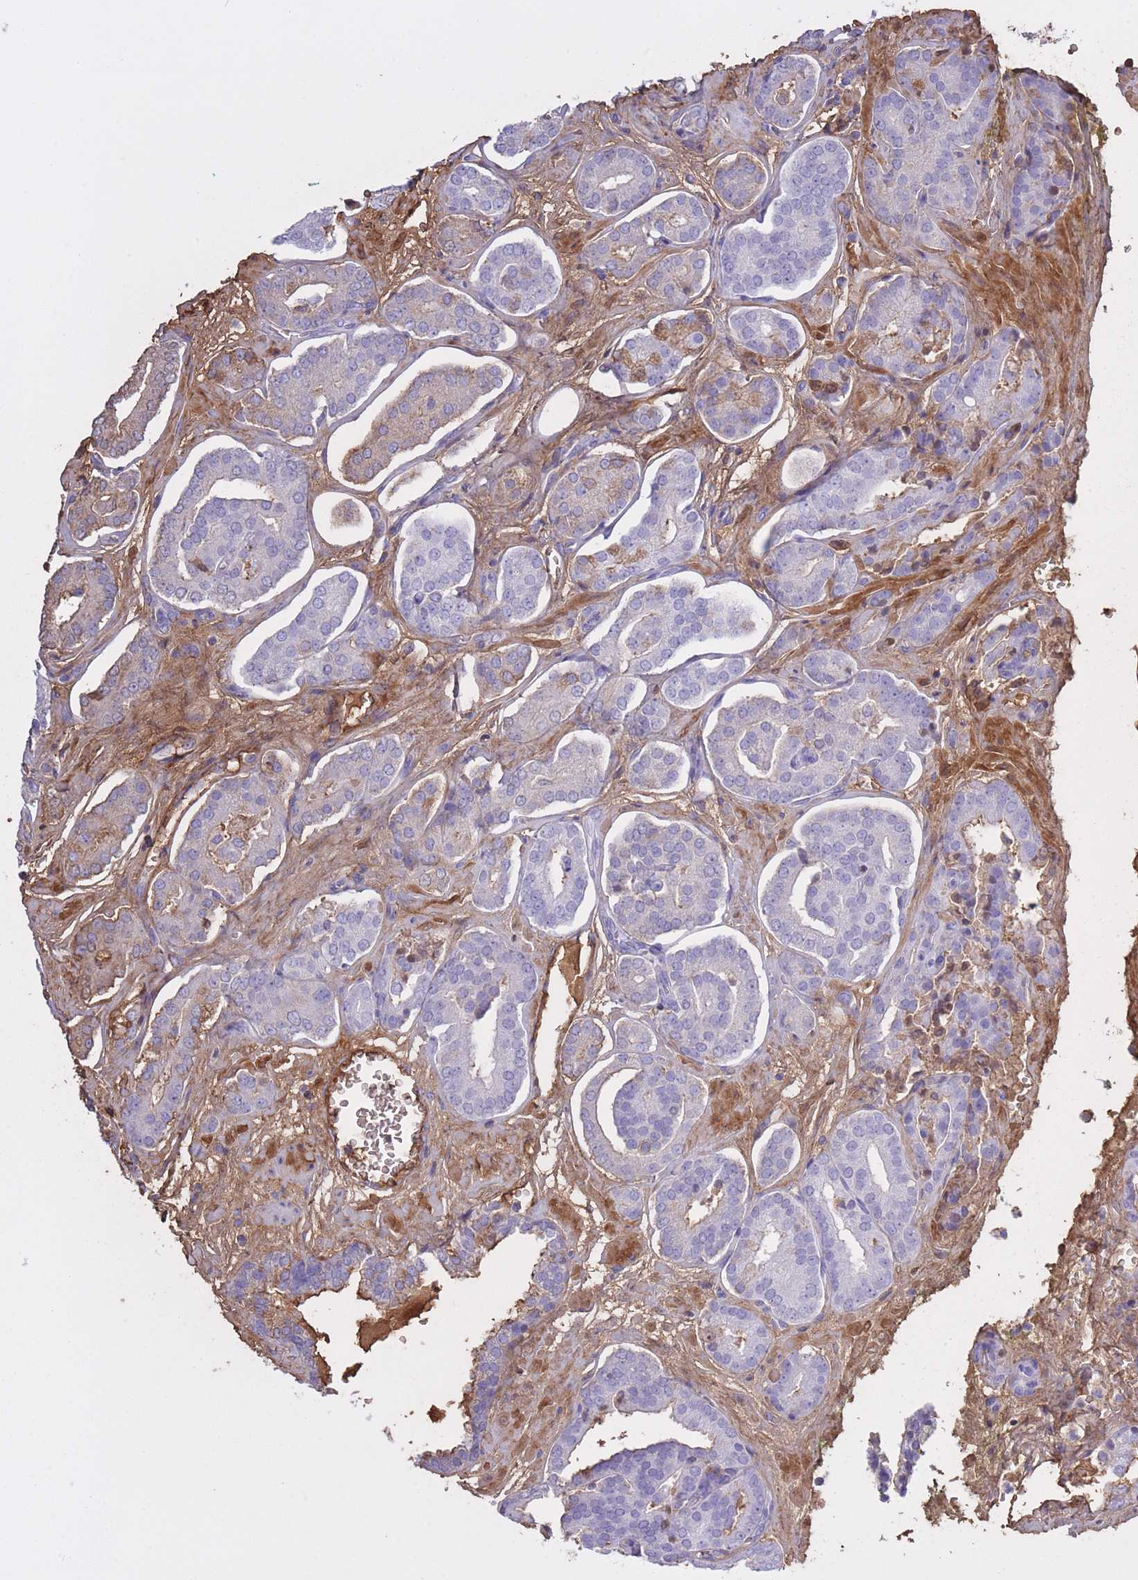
{"staining": {"intensity": "negative", "quantity": "none", "location": "none"}, "tissue": "prostate cancer", "cell_type": "Tumor cells", "image_type": "cancer", "snomed": [{"axis": "morphology", "description": "Adenocarcinoma, High grade"}, {"axis": "topography", "description": "Prostate"}], "caption": "High power microscopy histopathology image of an immunohistochemistry image of prostate cancer, revealing no significant positivity in tumor cells.", "gene": "AP3S2", "patient": {"sex": "male", "age": 66}}